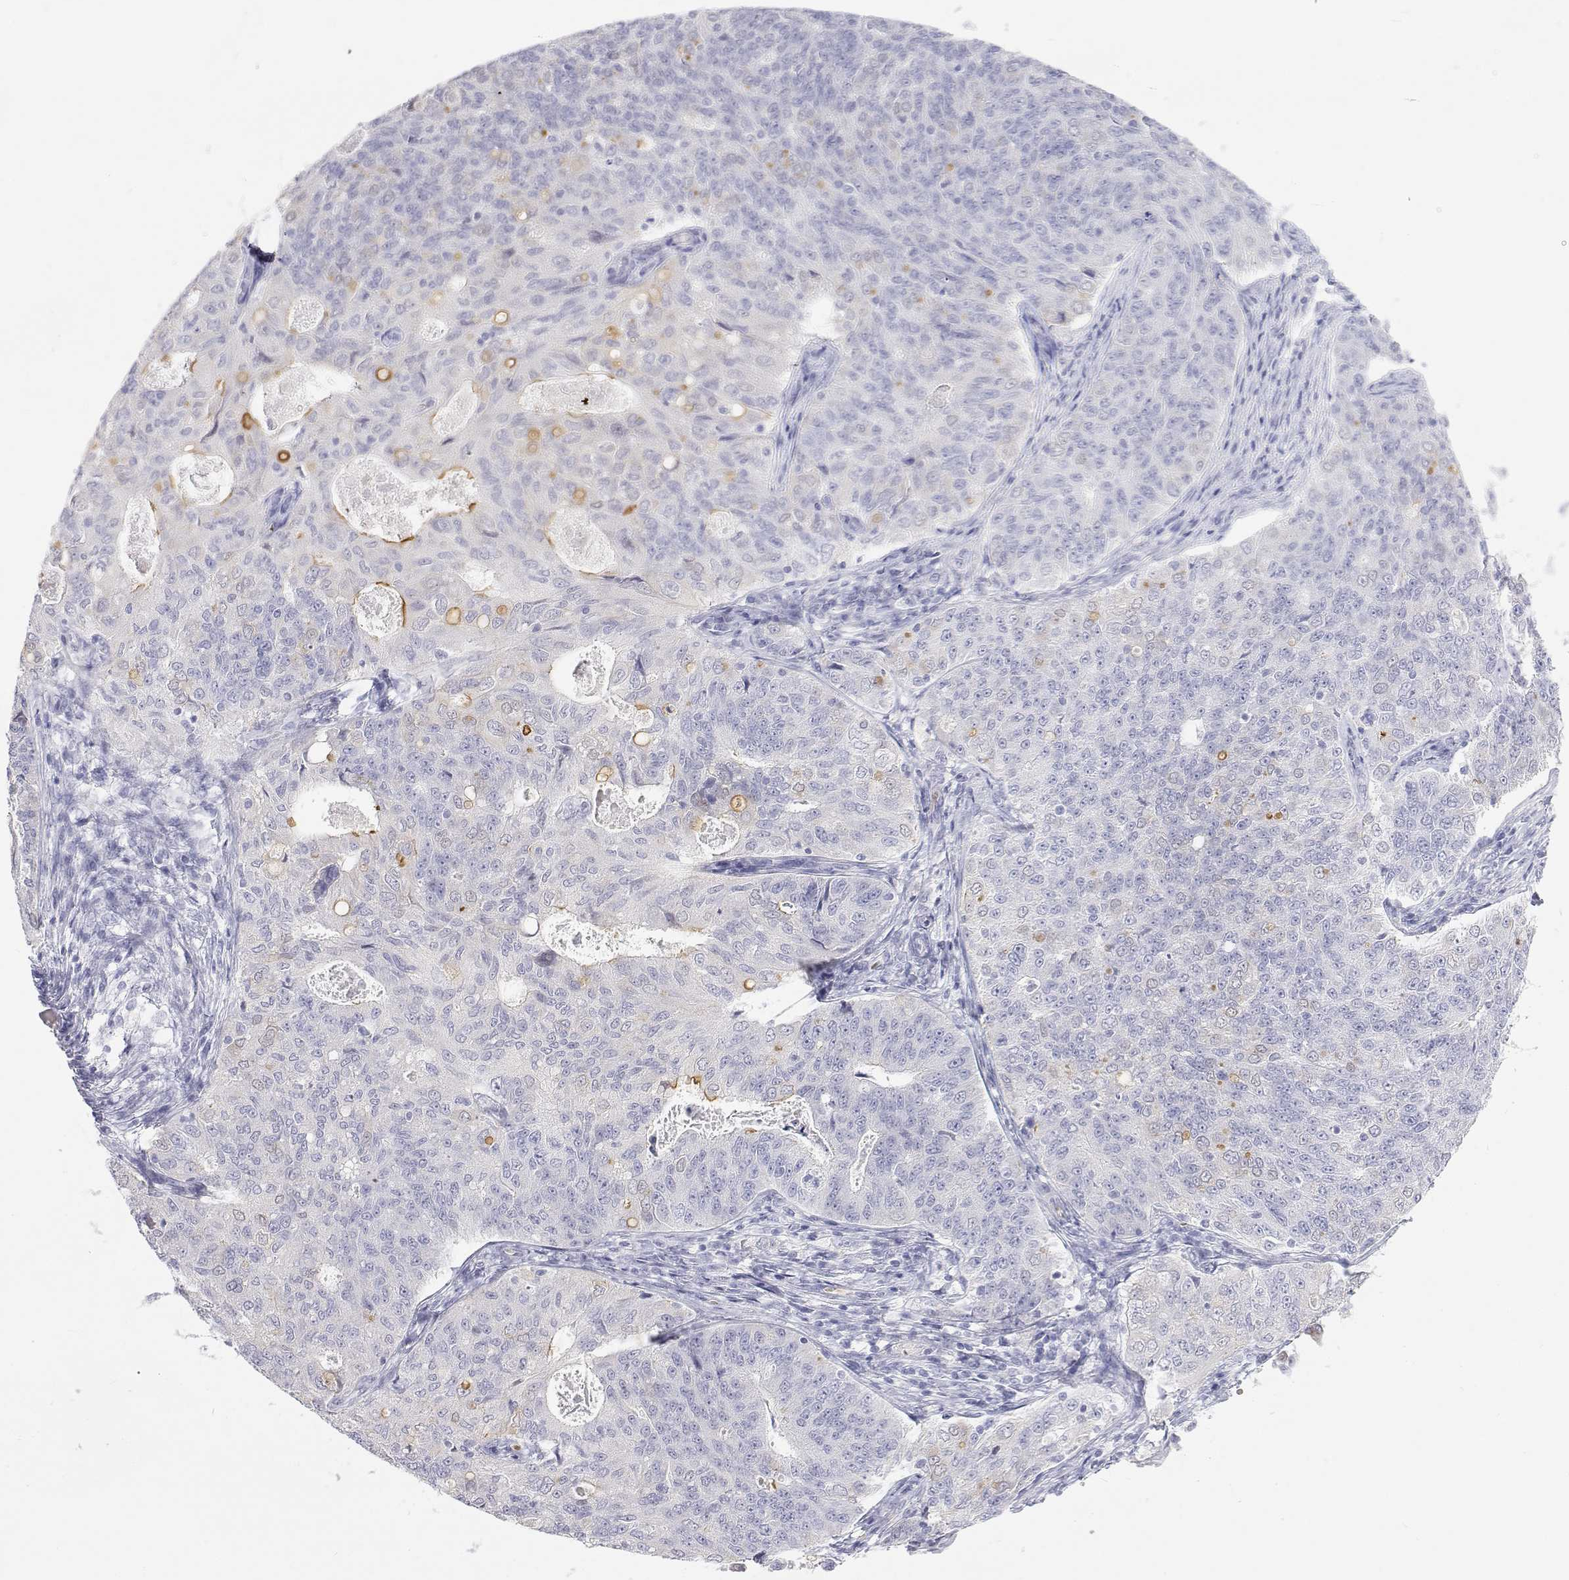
{"staining": {"intensity": "moderate", "quantity": "<25%", "location": "cytoplasmic/membranous"}, "tissue": "endometrial cancer", "cell_type": "Tumor cells", "image_type": "cancer", "snomed": [{"axis": "morphology", "description": "Adenocarcinoma, NOS"}, {"axis": "topography", "description": "Endometrium"}], "caption": "IHC of endometrial cancer (adenocarcinoma) exhibits low levels of moderate cytoplasmic/membranous positivity in about <25% of tumor cells.", "gene": "MISP", "patient": {"sex": "female", "age": 43}}